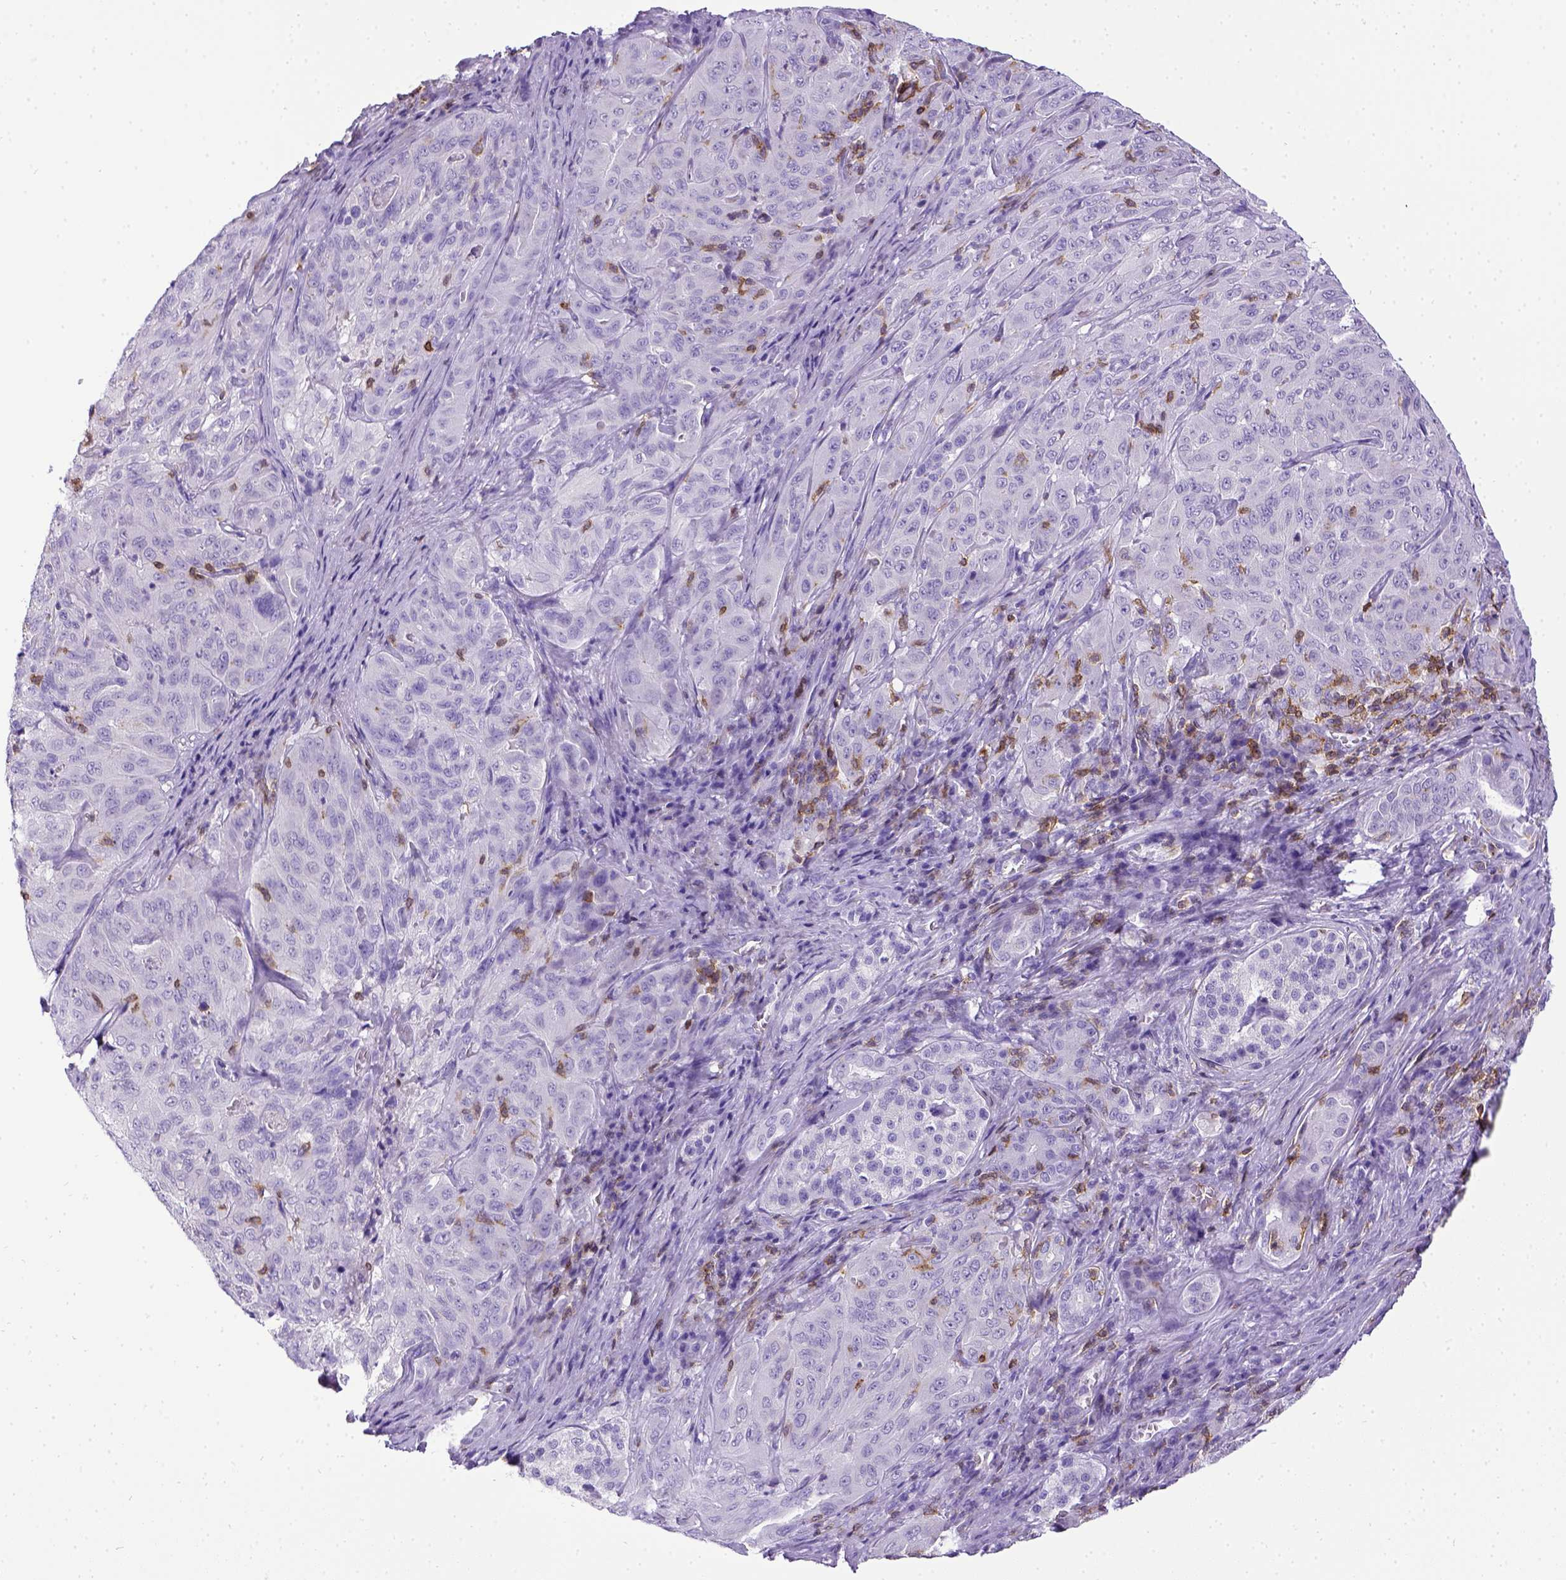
{"staining": {"intensity": "negative", "quantity": "none", "location": "none"}, "tissue": "pancreatic cancer", "cell_type": "Tumor cells", "image_type": "cancer", "snomed": [{"axis": "morphology", "description": "Adenocarcinoma, NOS"}, {"axis": "topography", "description": "Pancreas"}], "caption": "The histopathology image shows no significant expression in tumor cells of pancreatic cancer (adenocarcinoma).", "gene": "CD3E", "patient": {"sex": "male", "age": 63}}